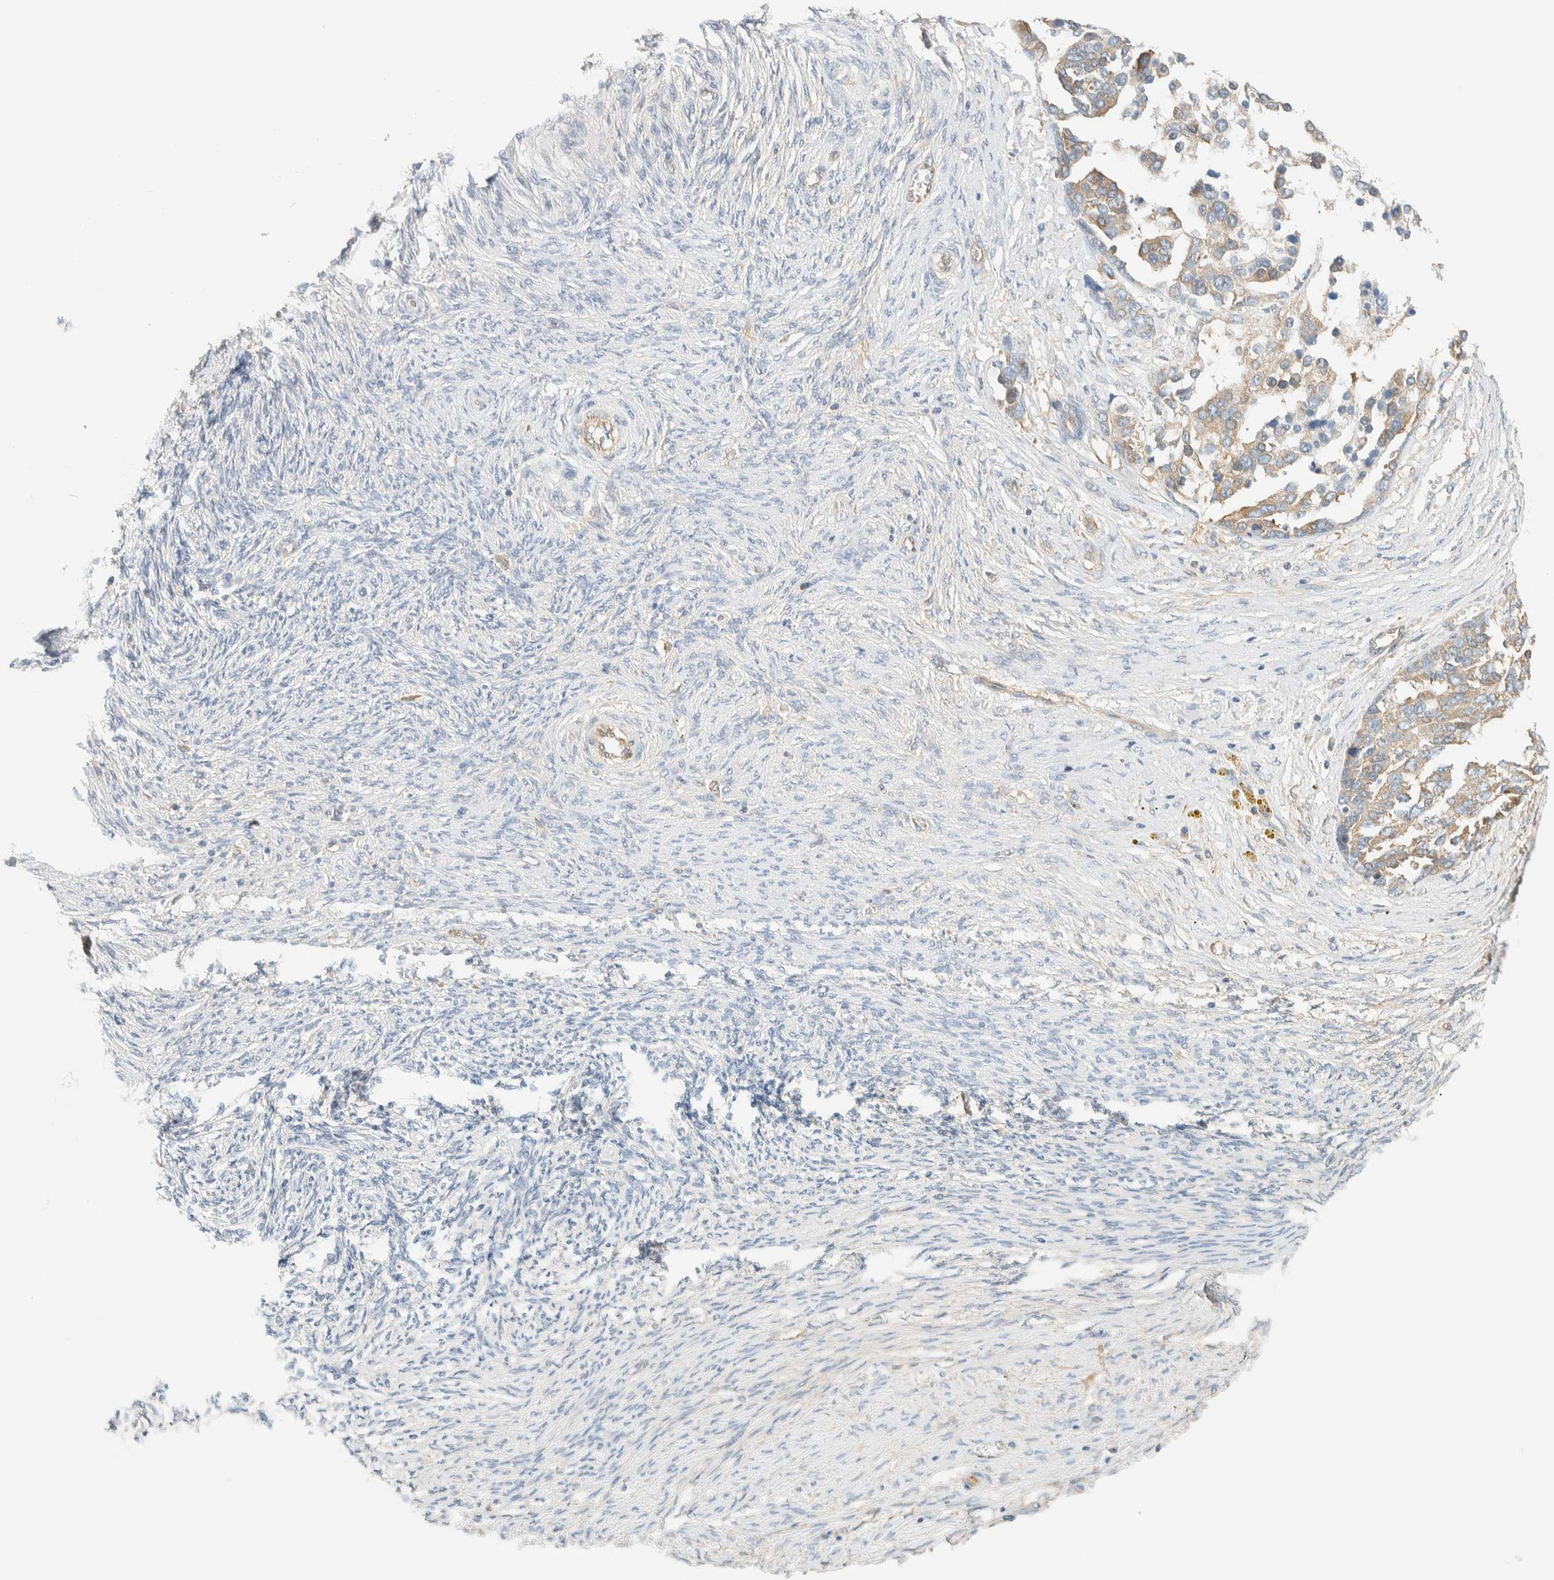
{"staining": {"intensity": "weak", "quantity": "<25%", "location": "cytoplasmic/membranous"}, "tissue": "ovarian cancer", "cell_type": "Tumor cells", "image_type": "cancer", "snomed": [{"axis": "morphology", "description": "Cystadenocarcinoma, serous, NOS"}, {"axis": "topography", "description": "Ovary"}], "caption": "This is a image of immunohistochemistry (IHC) staining of ovarian cancer (serous cystadenocarcinoma), which shows no positivity in tumor cells.", "gene": "LIMA1", "patient": {"sex": "female", "age": 44}}